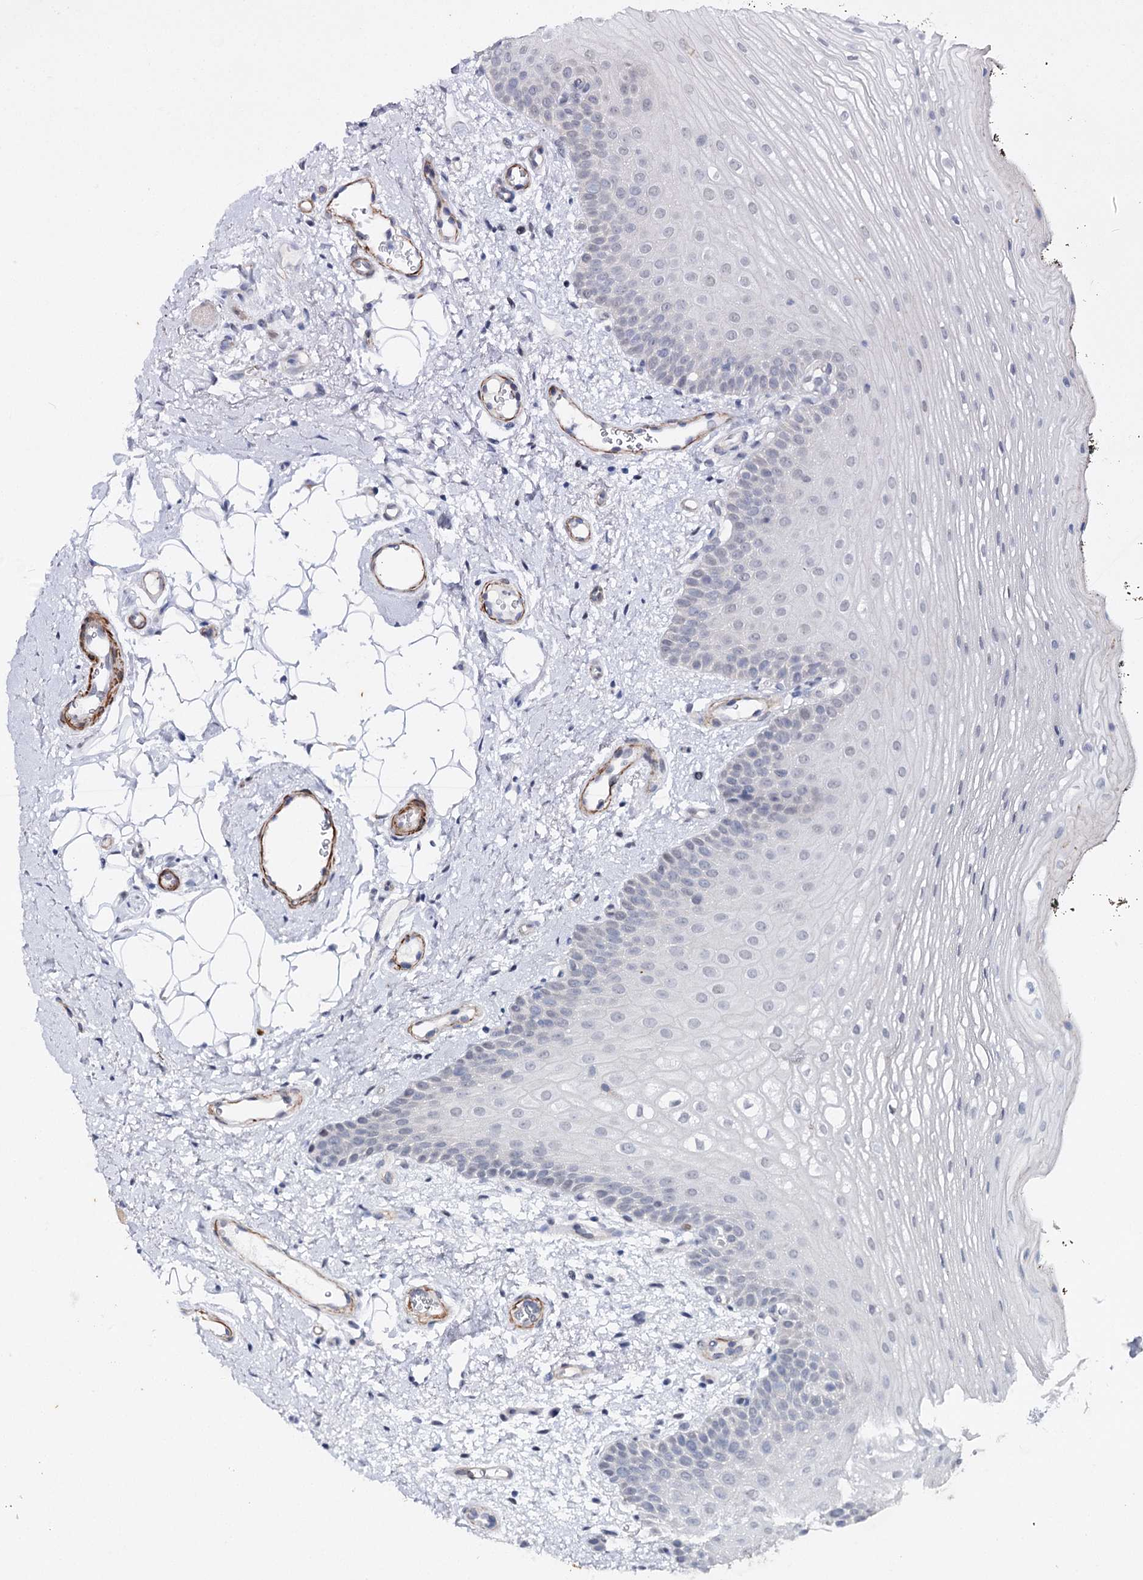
{"staining": {"intensity": "negative", "quantity": "none", "location": "none"}, "tissue": "oral mucosa", "cell_type": "Squamous epithelial cells", "image_type": "normal", "snomed": [{"axis": "morphology", "description": "No evidence of malignacy"}, {"axis": "topography", "description": "Oral tissue"}, {"axis": "topography", "description": "Head-Neck"}], "caption": "Immunohistochemistry (IHC) photomicrograph of benign oral mucosa: oral mucosa stained with DAB displays no significant protein positivity in squamous epithelial cells.", "gene": "AGXT2", "patient": {"sex": "male", "age": 68}}